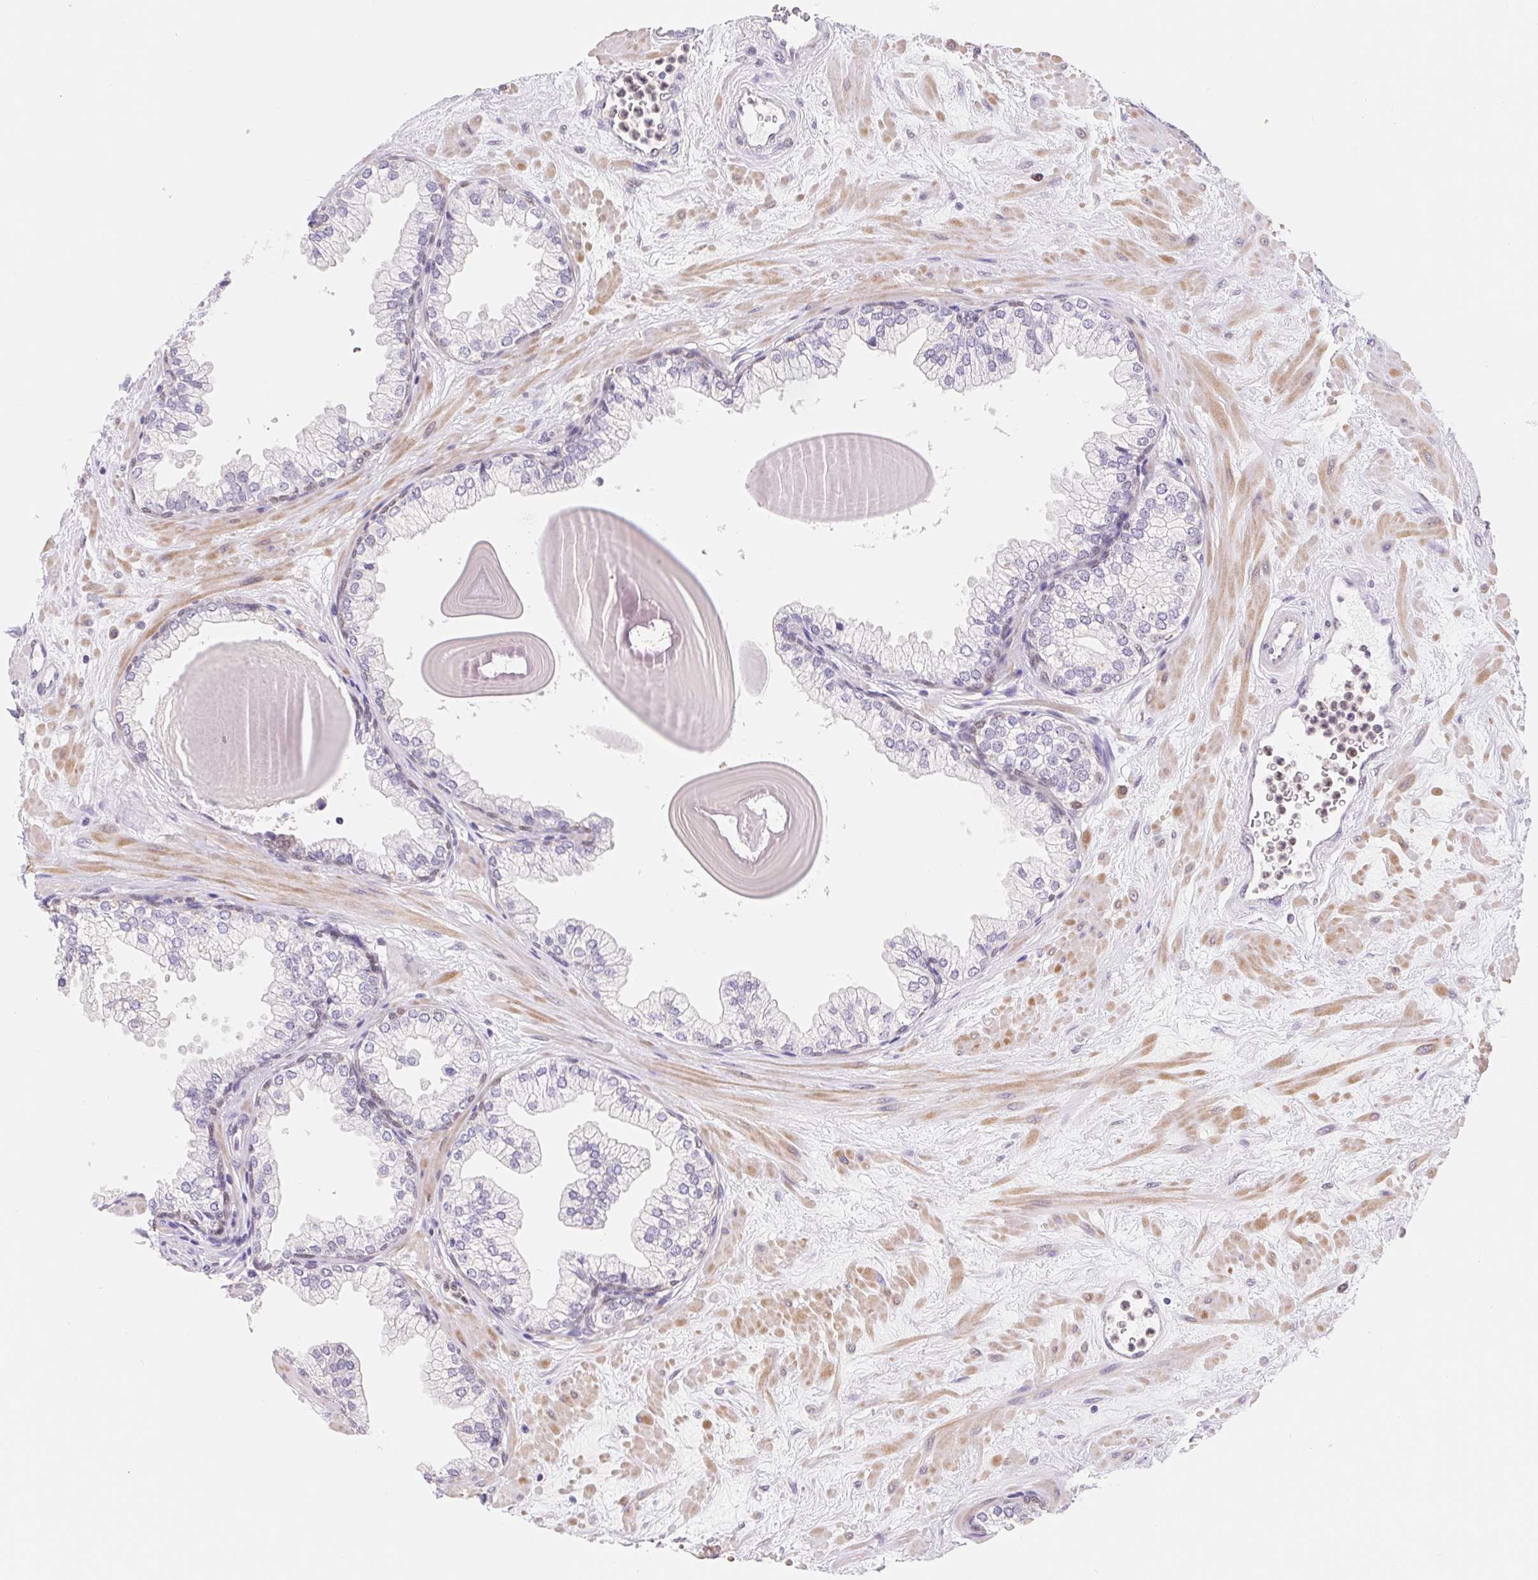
{"staining": {"intensity": "weak", "quantity": "<25%", "location": "nuclear"}, "tissue": "prostate", "cell_type": "Glandular cells", "image_type": "normal", "snomed": [{"axis": "morphology", "description": "Normal tissue, NOS"}, {"axis": "topography", "description": "Prostate"}, {"axis": "topography", "description": "Peripheral nerve tissue"}], "caption": "Image shows no significant protein expression in glandular cells of normal prostate. (DAB (3,3'-diaminobenzidine) immunohistochemistry, high magnification).", "gene": "L3MBTL4", "patient": {"sex": "male", "age": 61}}